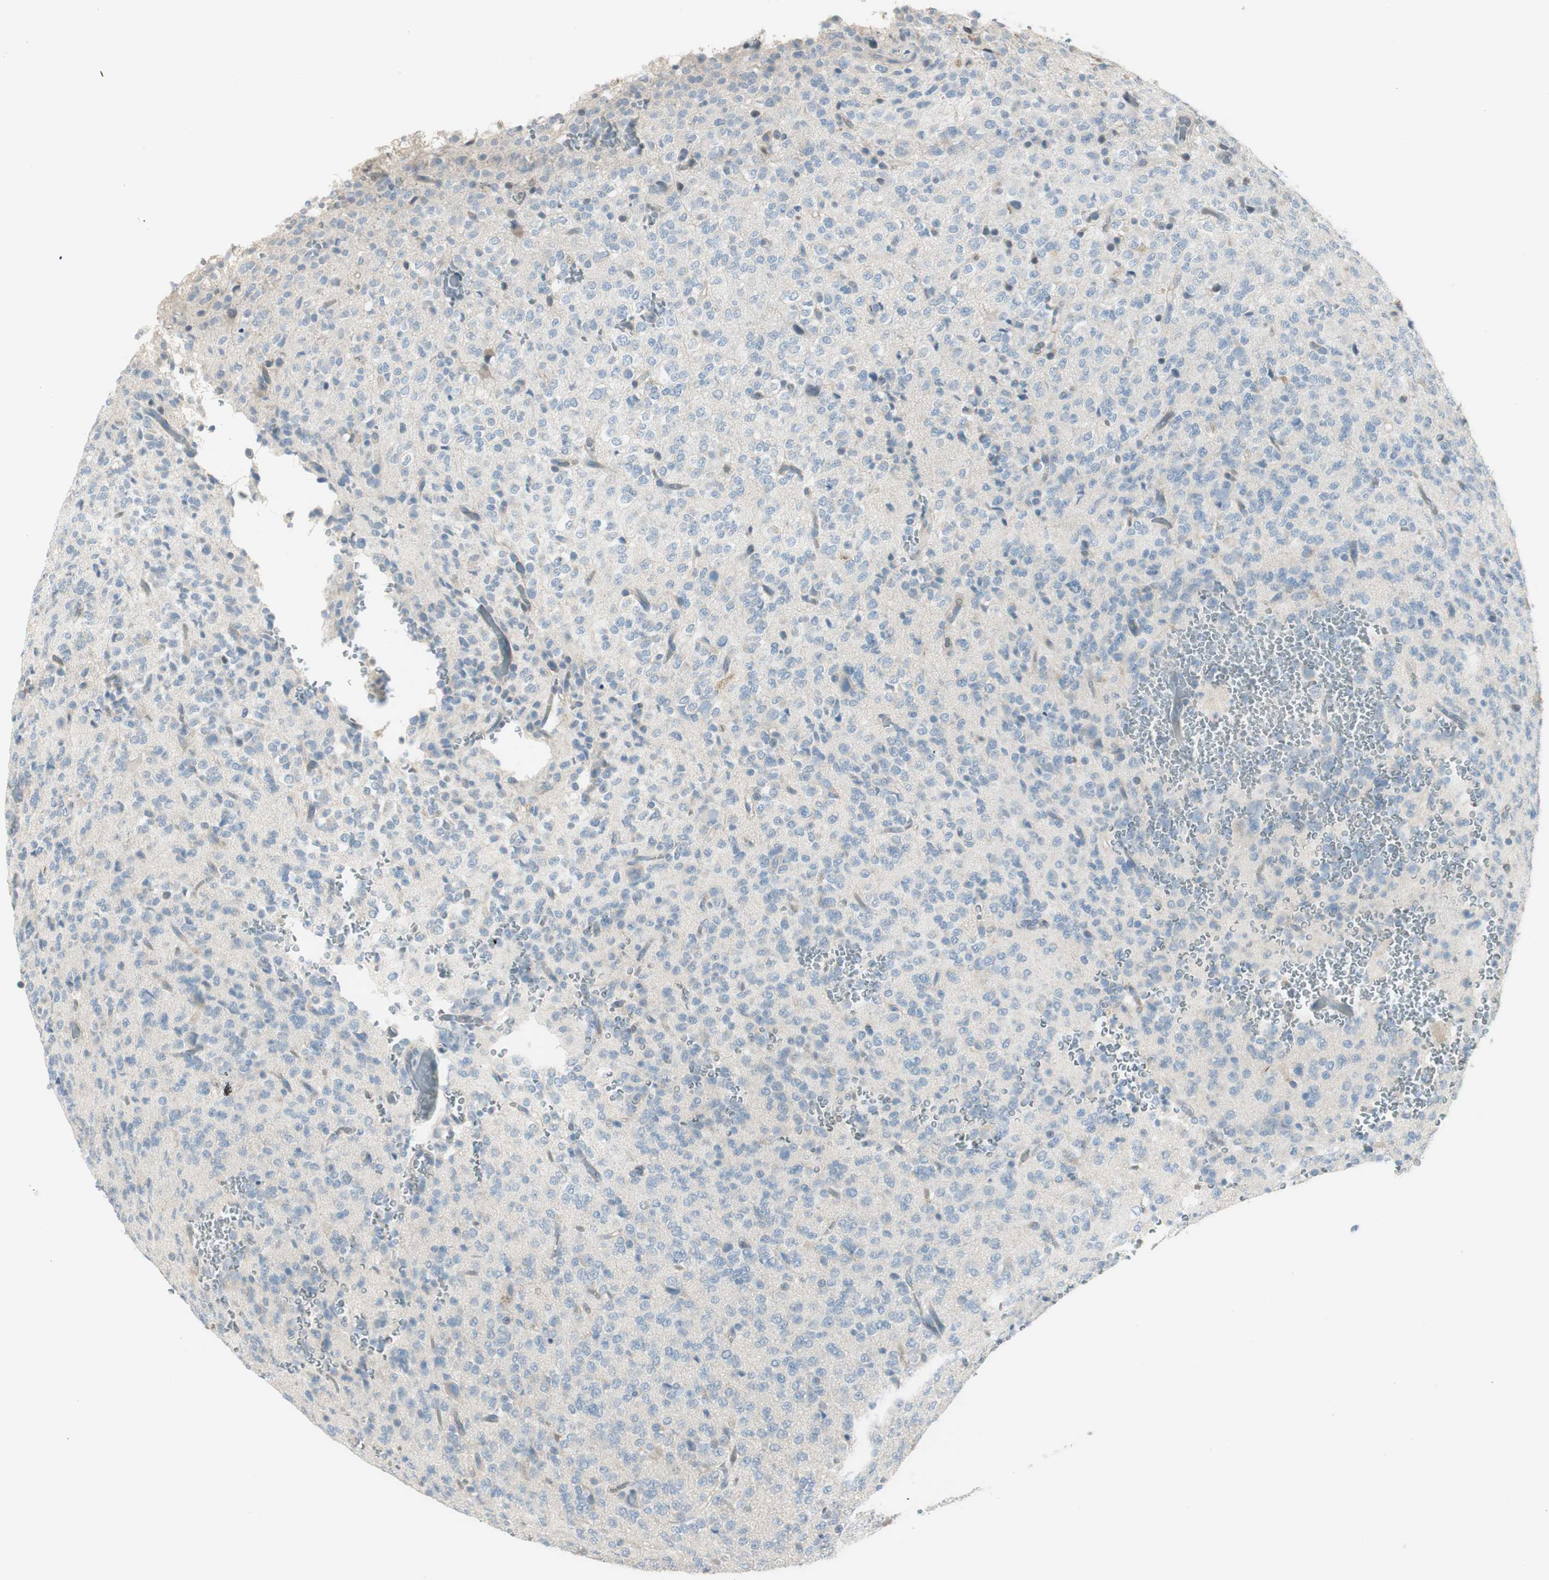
{"staining": {"intensity": "negative", "quantity": "none", "location": "none"}, "tissue": "glioma", "cell_type": "Tumor cells", "image_type": "cancer", "snomed": [{"axis": "morphology", "description": "Glioma, malignant, Low grade"}, {"axis": "topography", "description": "Brain"}], "caption": "High power microscopy image of an immunohistochemistry histopathology image of glioma, revealing no significant staining in tumor cells.", "gene": "EVA1A", "patient": {"sex": "male", "age": 38}}